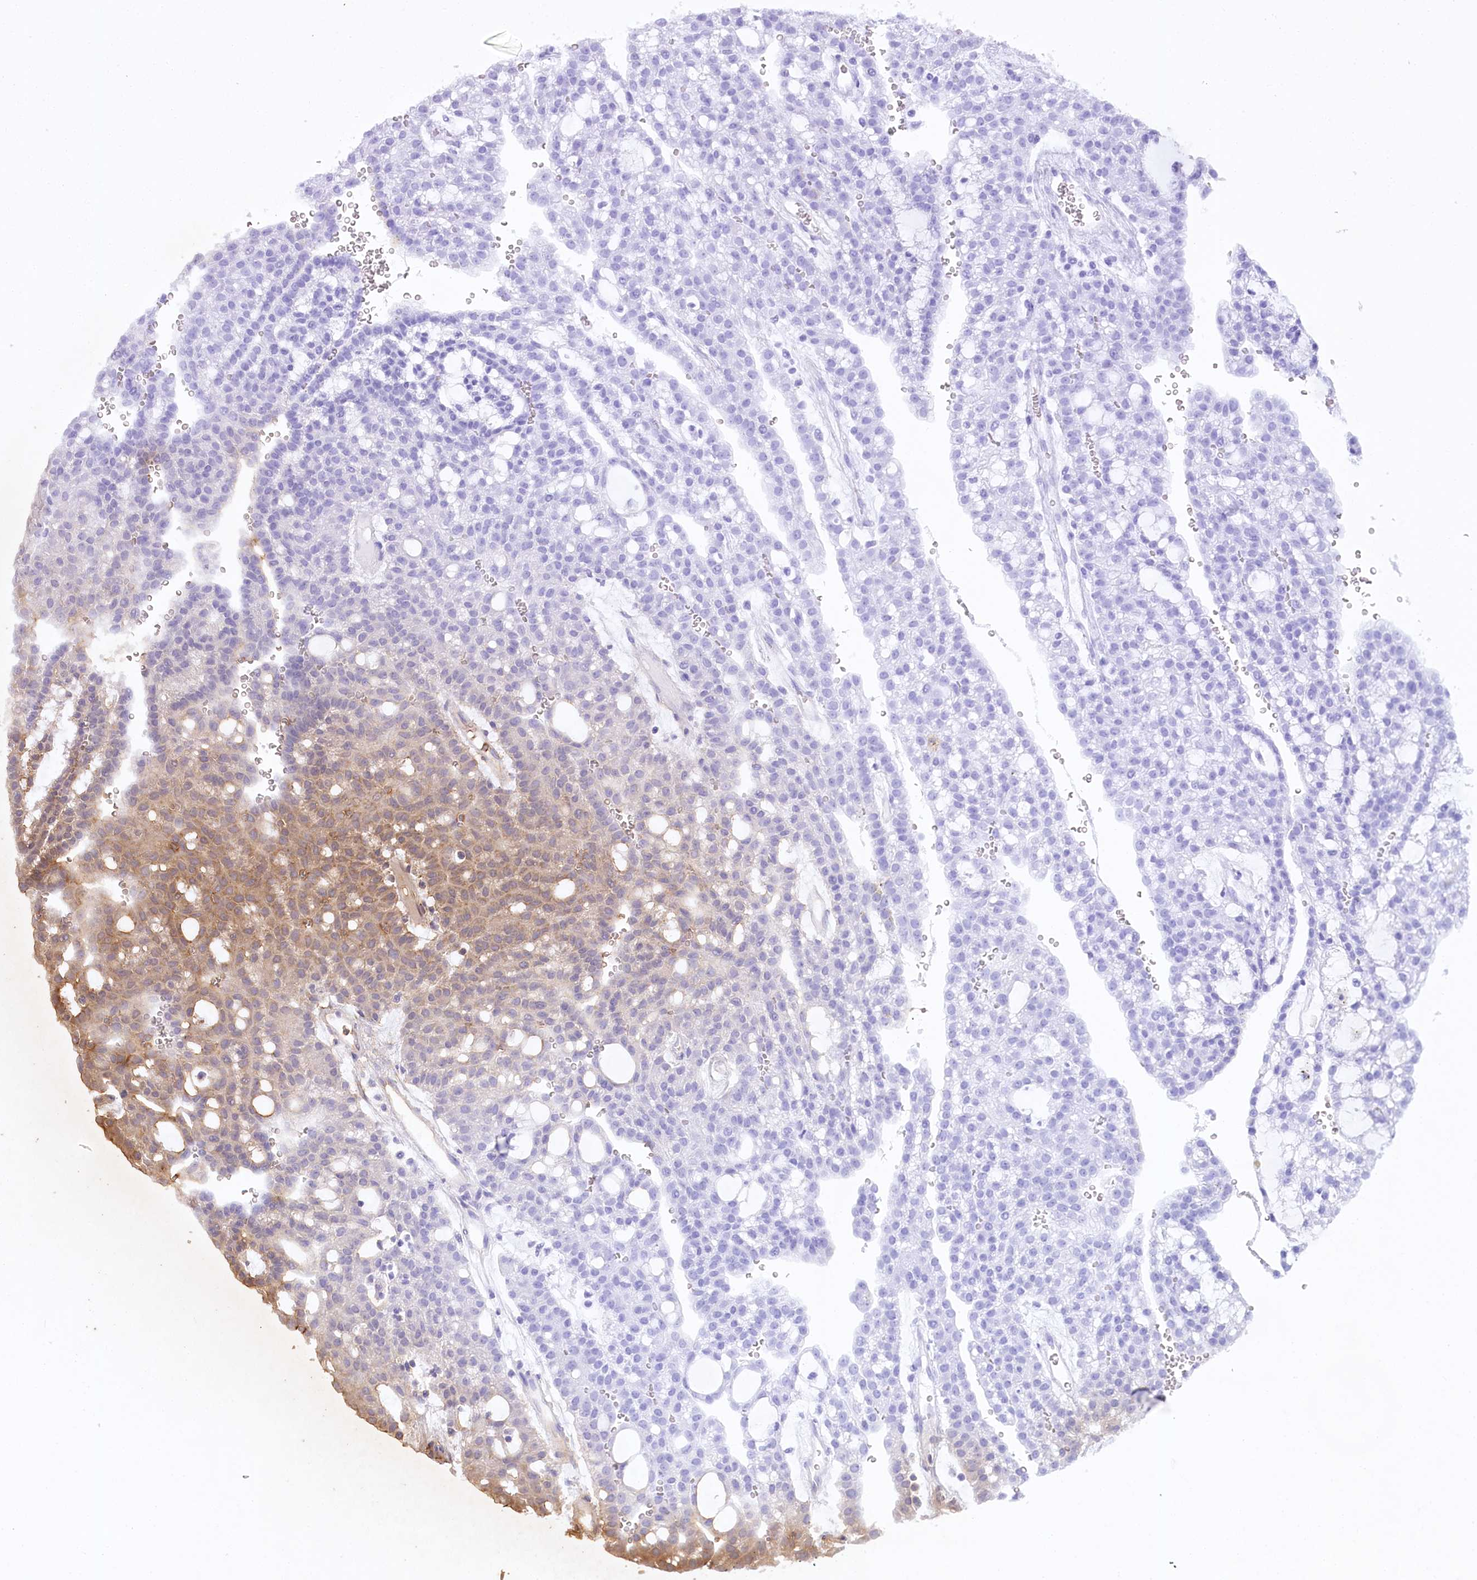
{"staining": {"intensity": "moderate", "quantity": "<25%", "location": "cytoplasmic/membranous"}, "tissue": "renal cancer", "cell_type": "Tumor cells", "image_type": "cancer", "snomed": [{"axis": "morphology", "description": "Adenocarcinoma, NOS"}, {"axis": "topography", "description": "Kidney"}], "caption": "Protein expression analysis of human adenocarcinoma (renal) reveals moderate cytoplasmic/membranous positivity in approximately <25% of tumor cells.", "gene": "PBLD", "patient": {"sex": "male", "age": 63}}